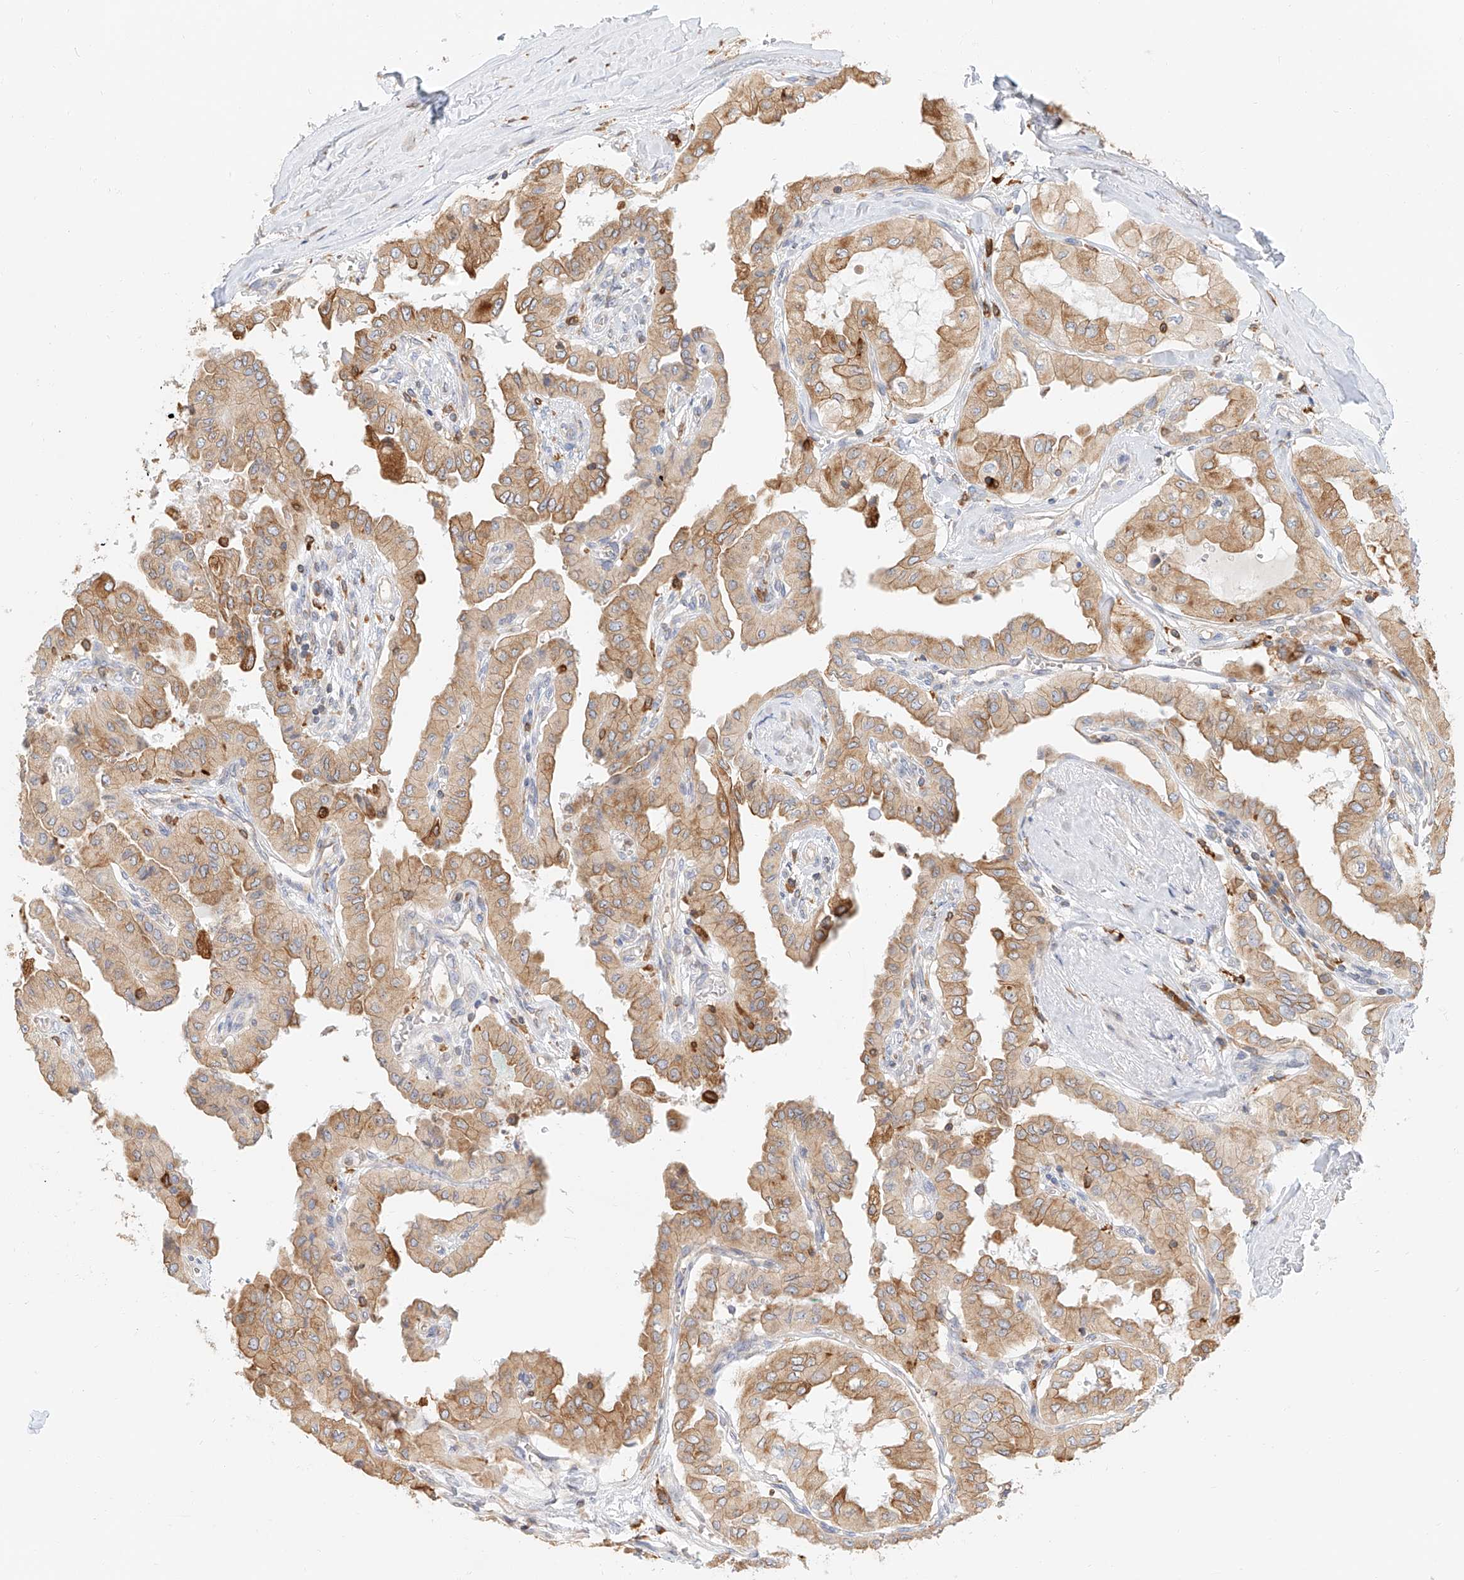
{"staining": {"intensity": "moderate", "quantity": ">75%", "location": "cytoplasmic/membranous"}, "tissue": "thyroid cancer", "cell_type": "Tumor cells", "image_type": "cancer", "snomed": [{"axis": "morphology", "description": "Papillary adenocarcinoma, NOS"}, {"axis": "topography", "description": "Thyroid gland"}], "caption": "Approximately >75% of tumor cells in human thyroid cancer demonstrate moderate cytoplasmic/membranous protein staining as visualized by brown immunohistochemical staining.", "gene": "DHRS7", "patient": {"sex": "female", "age": 59}}